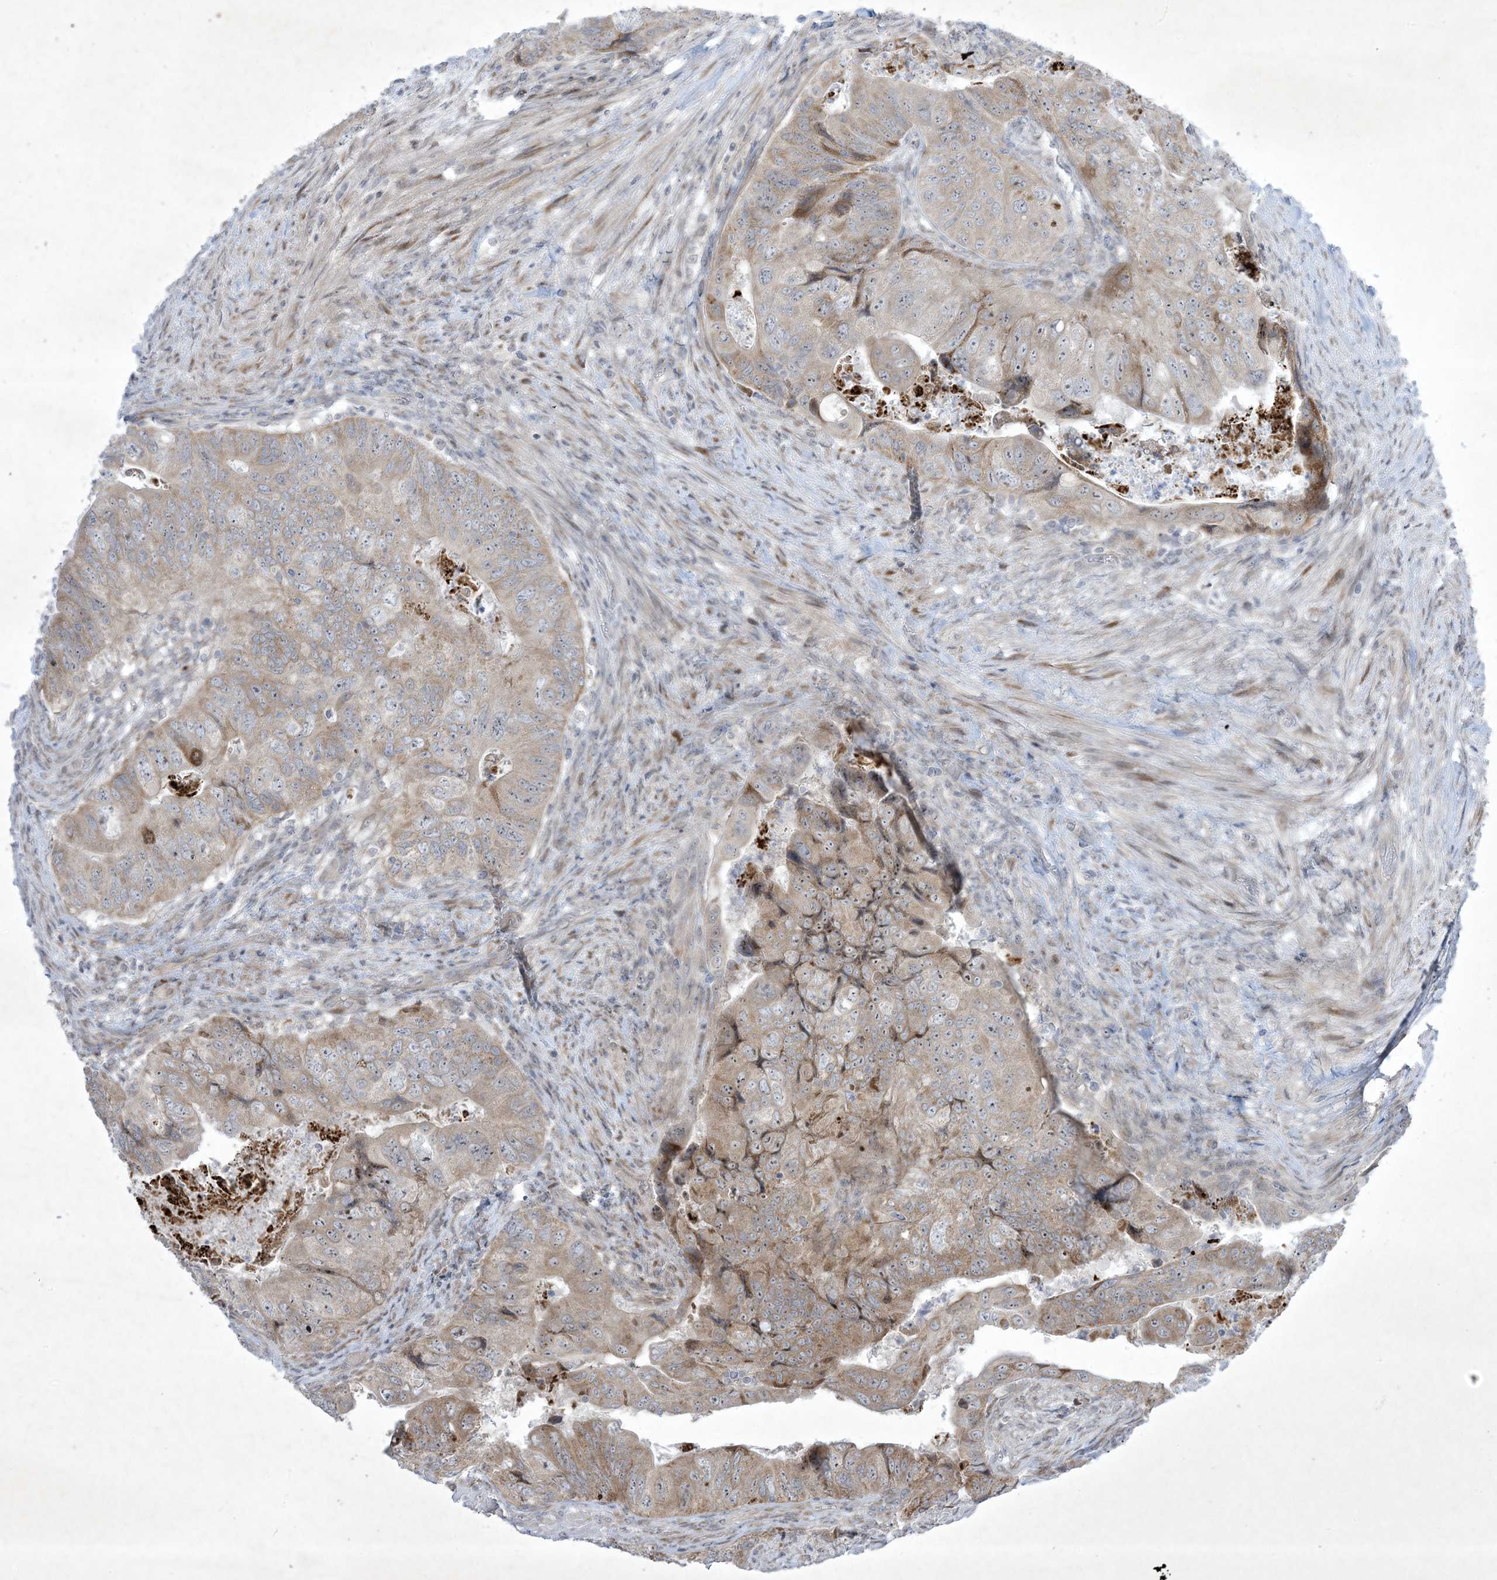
{"staining": {"intensity": "moderate", "quantity": "<25%", "location": "cytoplasmic/membranous"}, "tissue": "colorectal cancer", "cell_type": "Tumor cells", "image_type": "cancer", "snomed": [{"axis": "morphology", "description": "Adenocarcinoma, NOS"}, {"axis": "topography", "description": "Rectum"}], "caption": "Protein expression analysis of human colorectal cancer reveals moderate cytoplasmic/membranous expression in approximately <25% of tumor cells. (brown staining indicates protein expression, while blue staining denotes nuclei).", "gene": "SOGA3", "patient": {"sex": "male", "age": 63}}